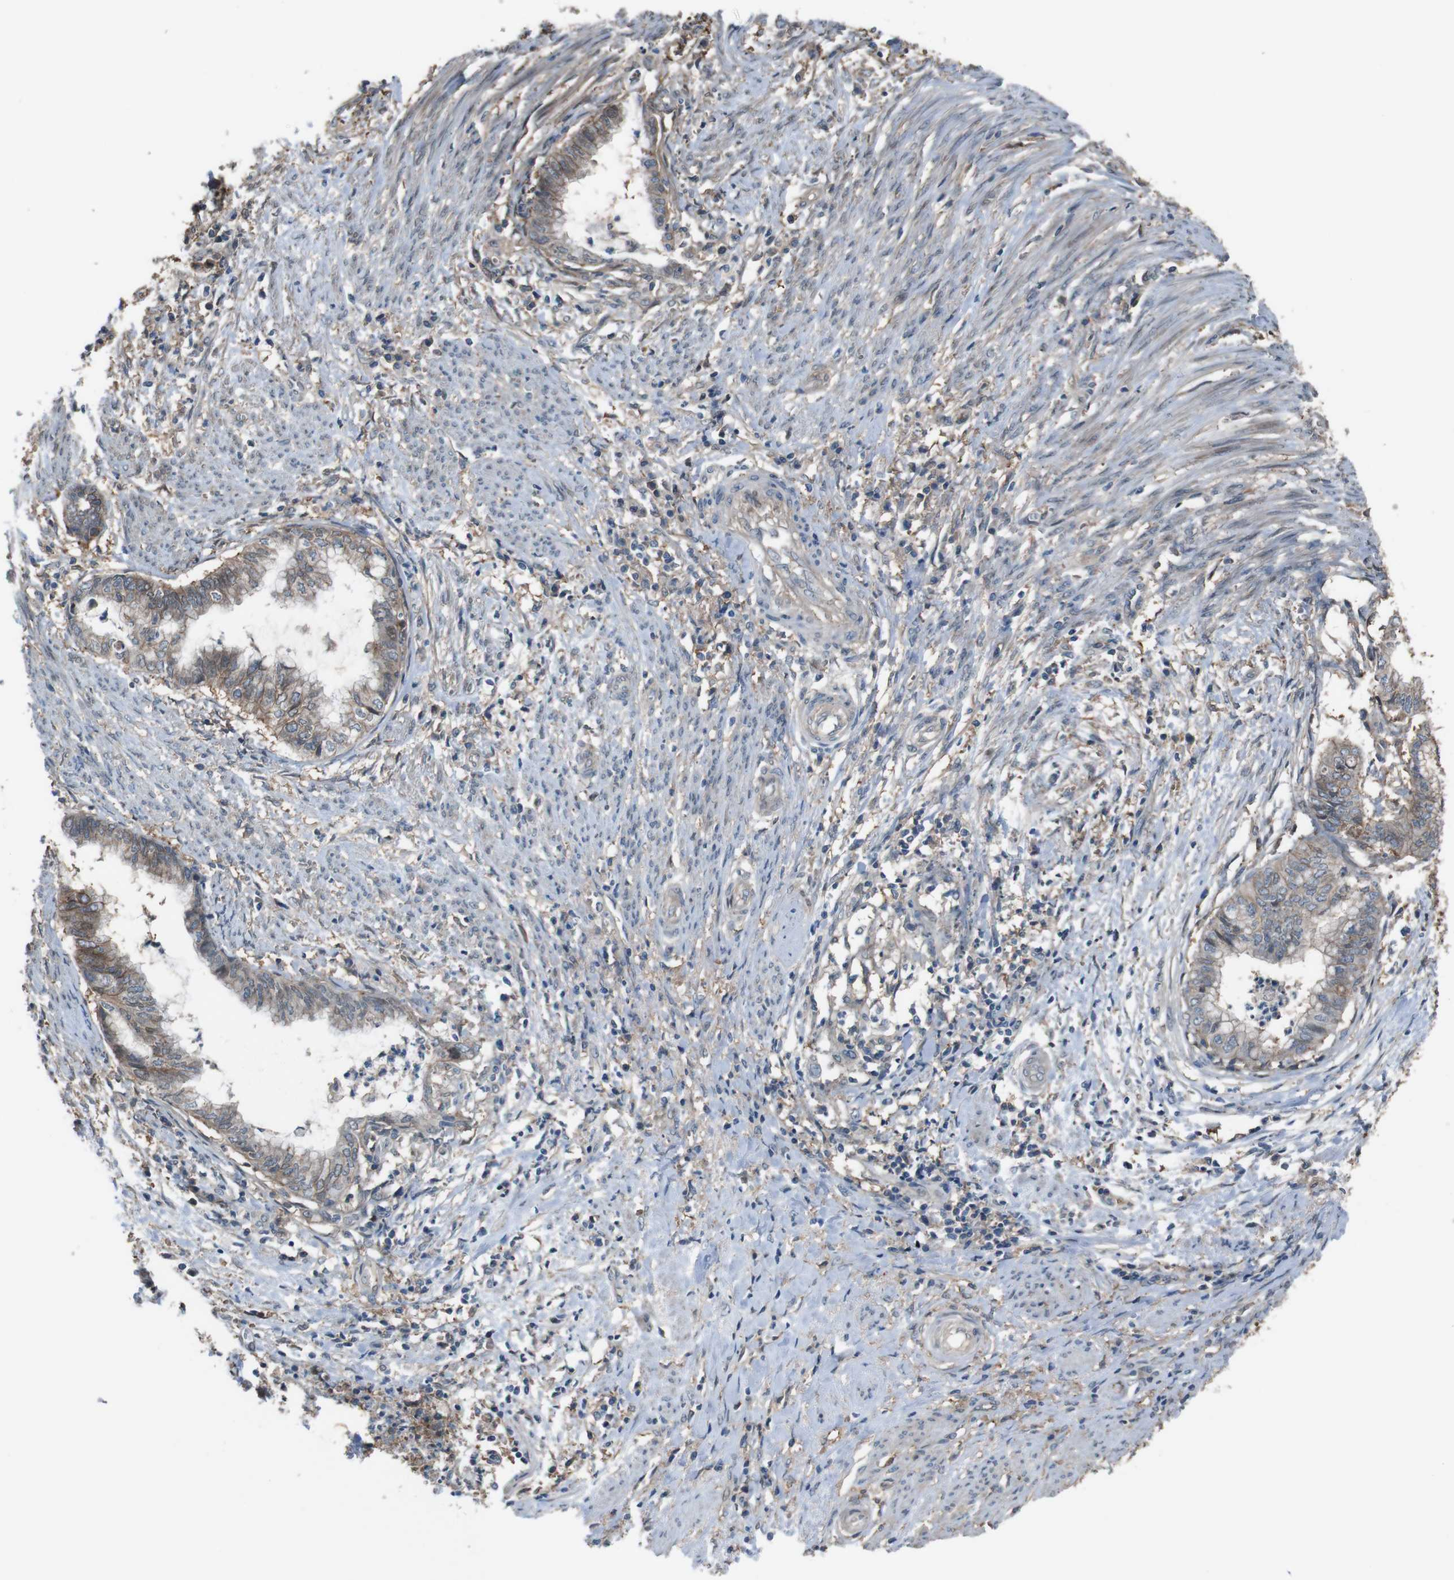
{"staining": {"intensity": "weak", "quantity": "<25%", "location": "cytoplasmic/membranous"}, "tissue": "endometrial cancer", "cell_type": "Tumor cells", "image_type": "cancer", "snomed": [{"axis": "morphology", "description": "Necrosis, NOS"}, {"axis": "morphology", "description": "Adenocarcinoma, NOS"}, {"axis": "topography", "description": "Endometrium"}], "caption": "IHC image of adenocarcinoma (endometrial) stained for a protein (brown), which displays no expression in tumor cells.", "gene": "ATP2B1", "patient": {"sex": "female", "age": 79}}